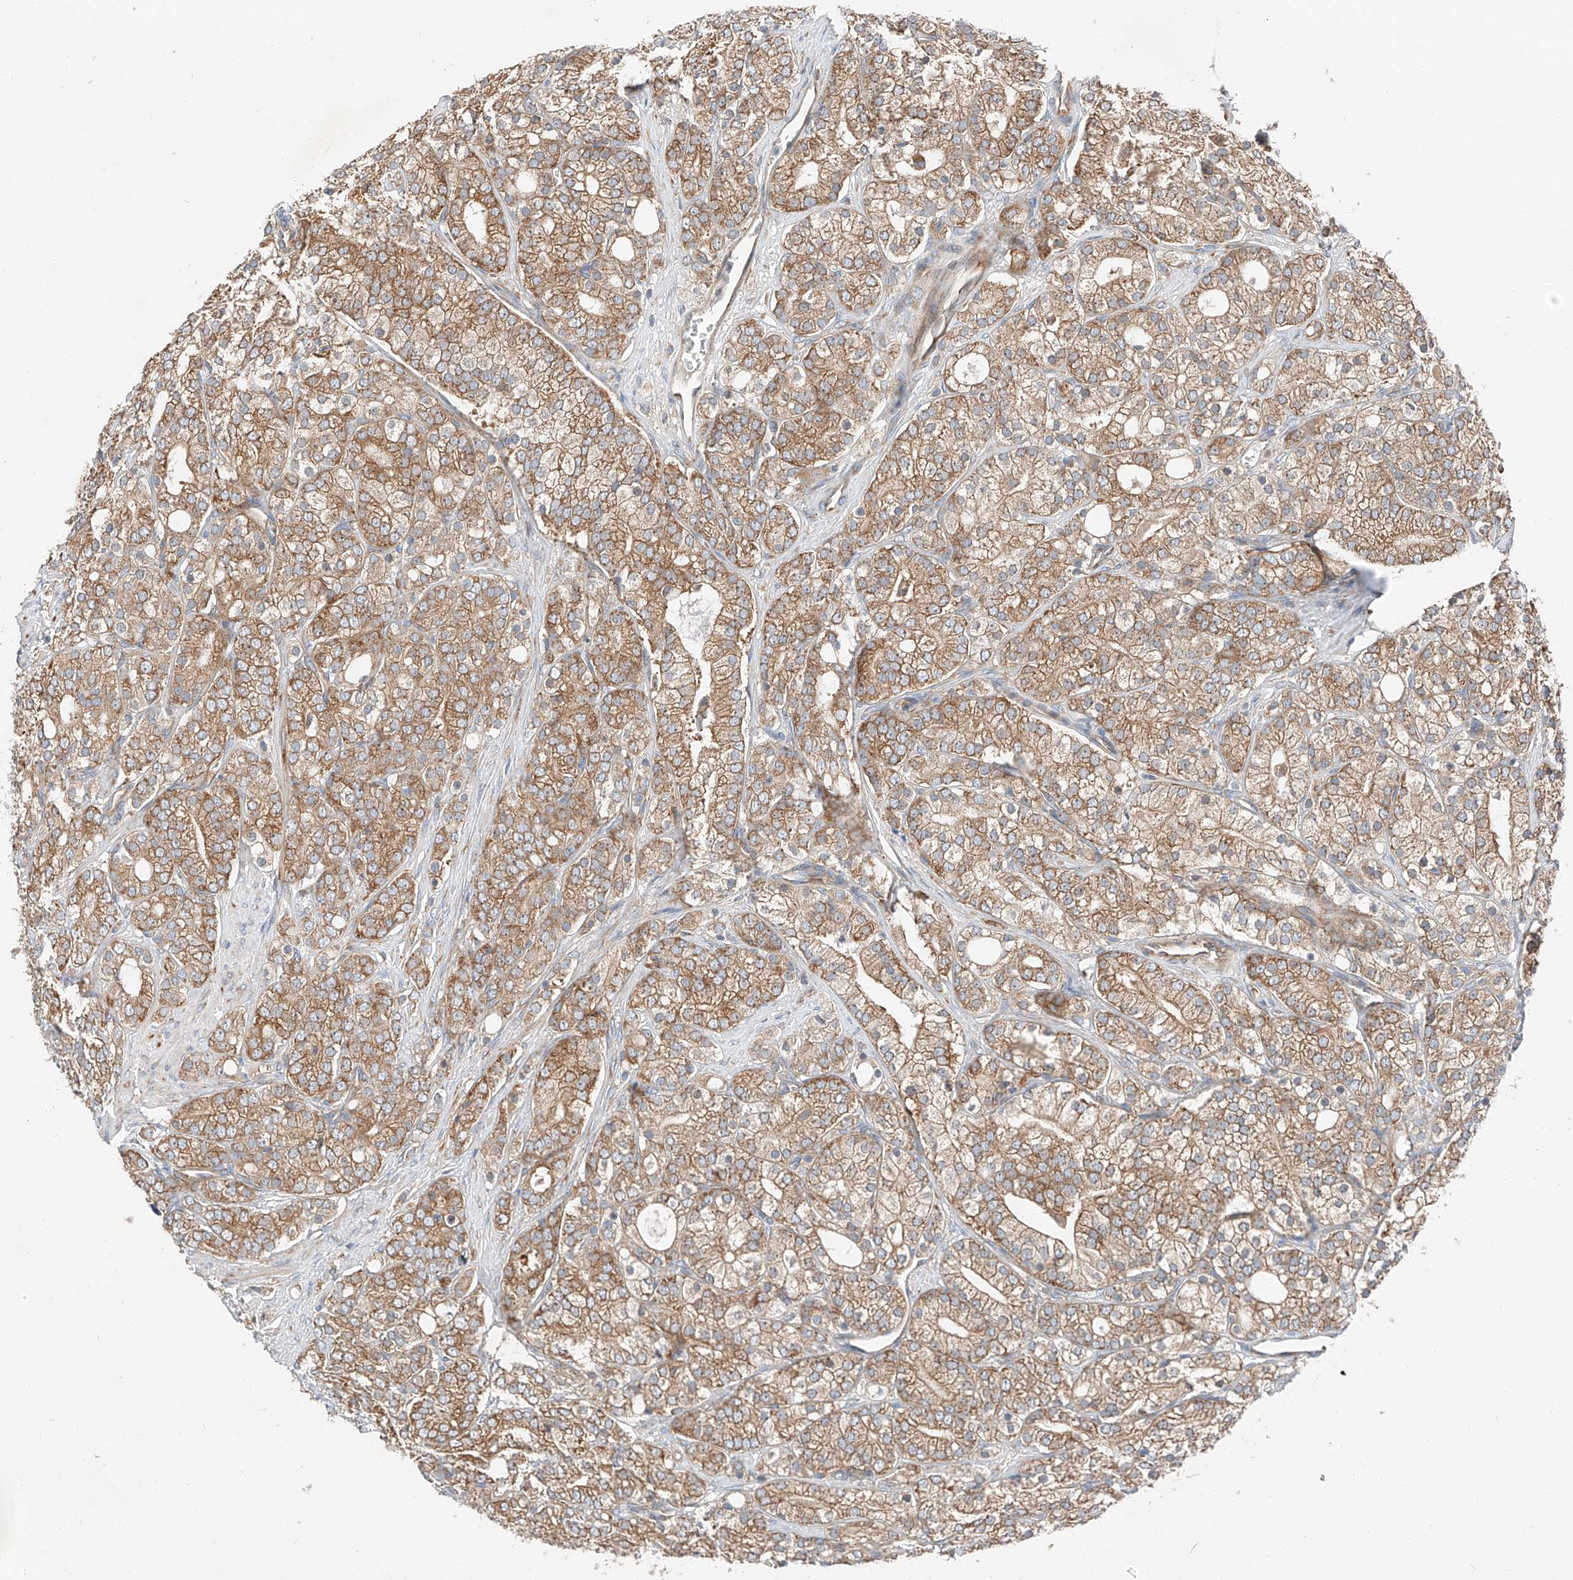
{"staining": {"intensity": "moderate", "quantity": ">75%", "location": "cytoplasmic/membranous"}, "tissue": "prostate cancer", "cell_type": "Tumor cells", "image_type": "cancer", "snomed": [{"axis": "morphology", "description": "Adenocarcinoma, High grade"}, {"axis": "topography", "description": "Prostate"}], "caption": "Human high-grade adenocarcinoma (prostate) stained with a brown dye shows moderate cytoplasmic/membranous positive staining in about >75% of tumor cells.", "gene": "ZC3H15", "patient": {"sex": "male", "age": 57}}